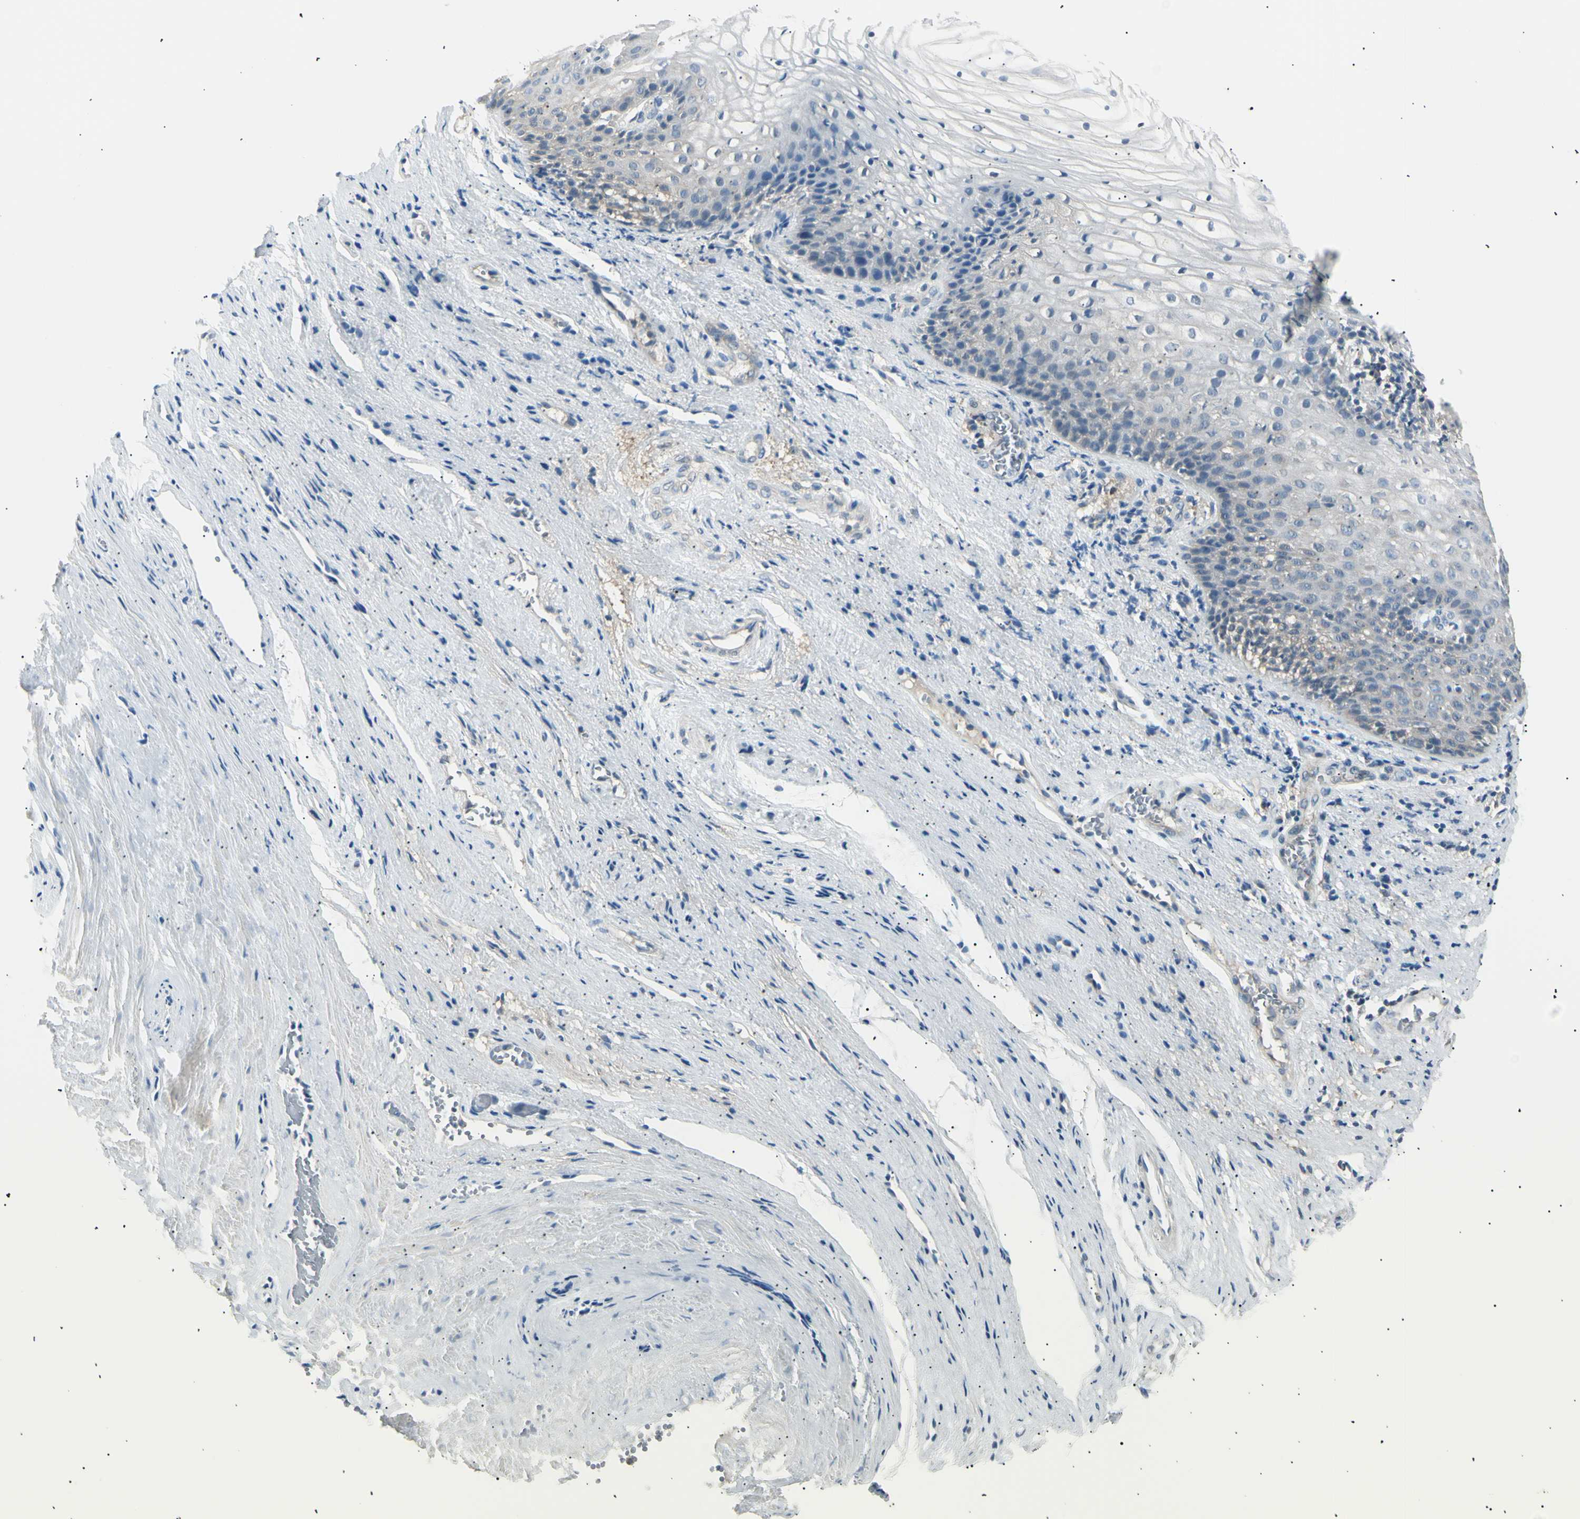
{"staining": {"intensity": "weak", "quantity": "<25%", "location": "cytoplasmic/membranous"}, "tissue": "vagina", "cell_type": "Squamous epithelial cells", "image_type": "normal", "snomed": [{"axis": "morphology", "description": "Normal tissue, NOS"}, {"axis": "topography", "description": "Vagina"}], "caption": "DAB (3,3'-diaminobenzidine) immunohistochemical staining of normal human vagina exhibits no significant staining in squamous epithelial cells. (DAB immunohistochemistry (IHC) with hematoxylin counter stain).", "gene": "LHPP", "patient": {"sex": "female", "age": 34}}